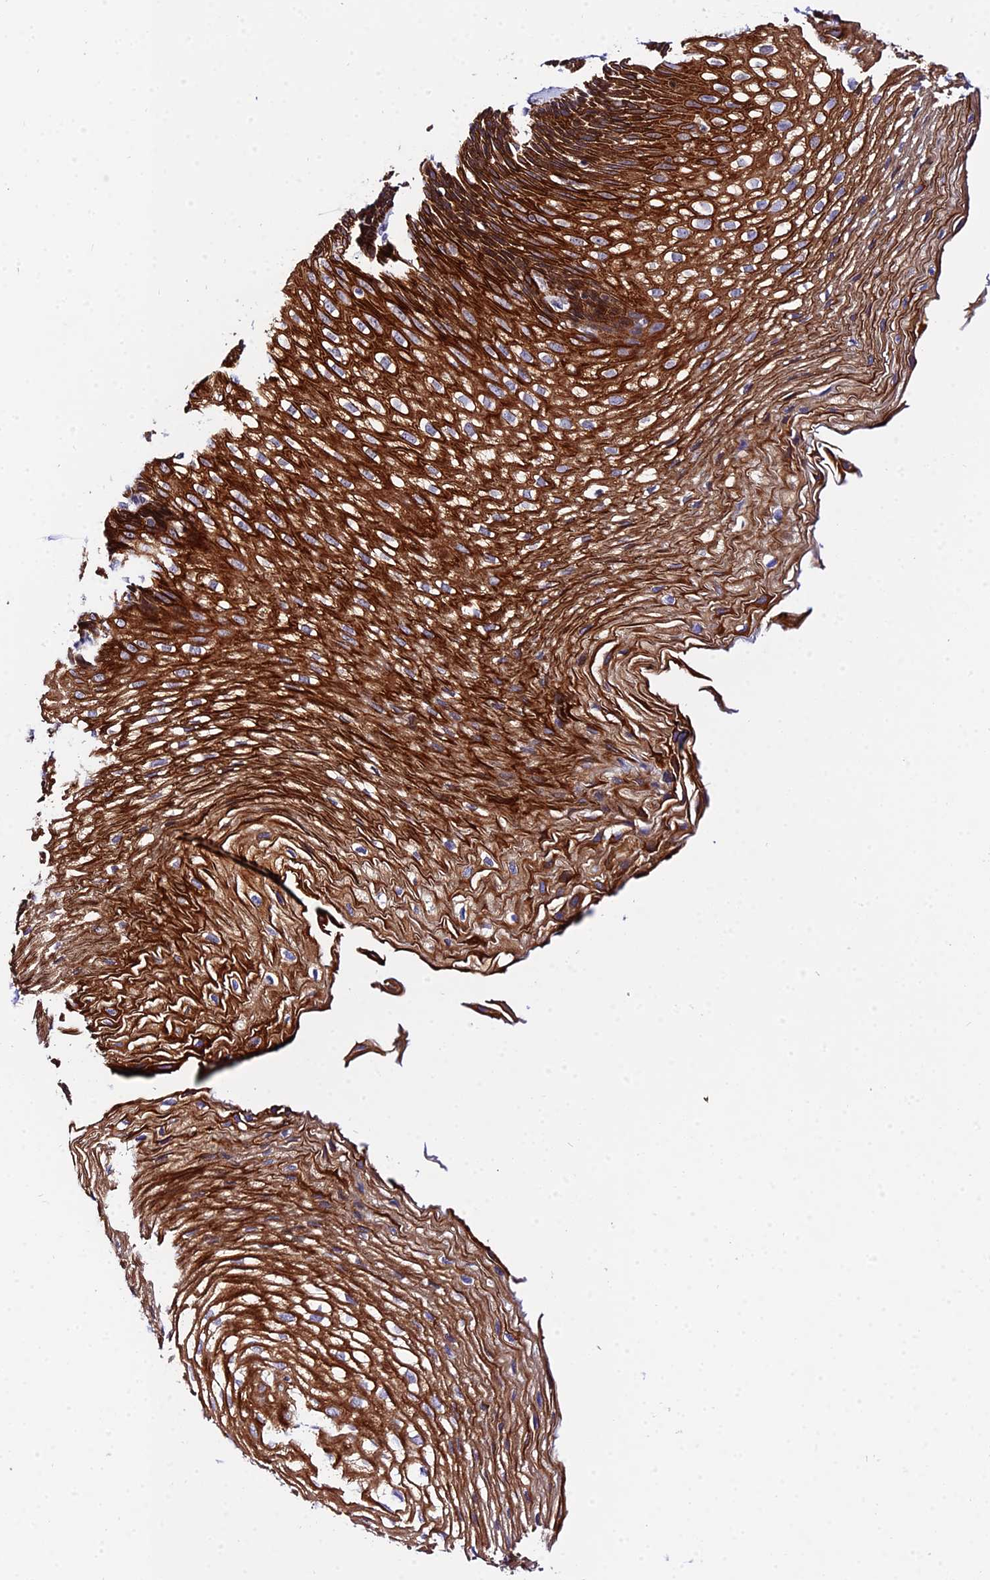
{"staining": {"intensity": "strong", "quantity": ">75%", "location": "cytoplasmic/membranous"}, "tissue": "esophagus", "cell_type": "Squamous epithelial cells", "image_type": "normal", "snomed": [{"axis": "morphology", "description": "Normal tissue, NOS"}, {"axis": "topography", "description": "Esophagus"}], "caption": "Protein staining of normal esophagus demonstrates strong cytoplasmic/membranous positivity in about >75% of squamous epithelial cells. Nuclei are stained in blue.", "gene": "ZNF628", "patient": {"sex": "male", "age": 48}}